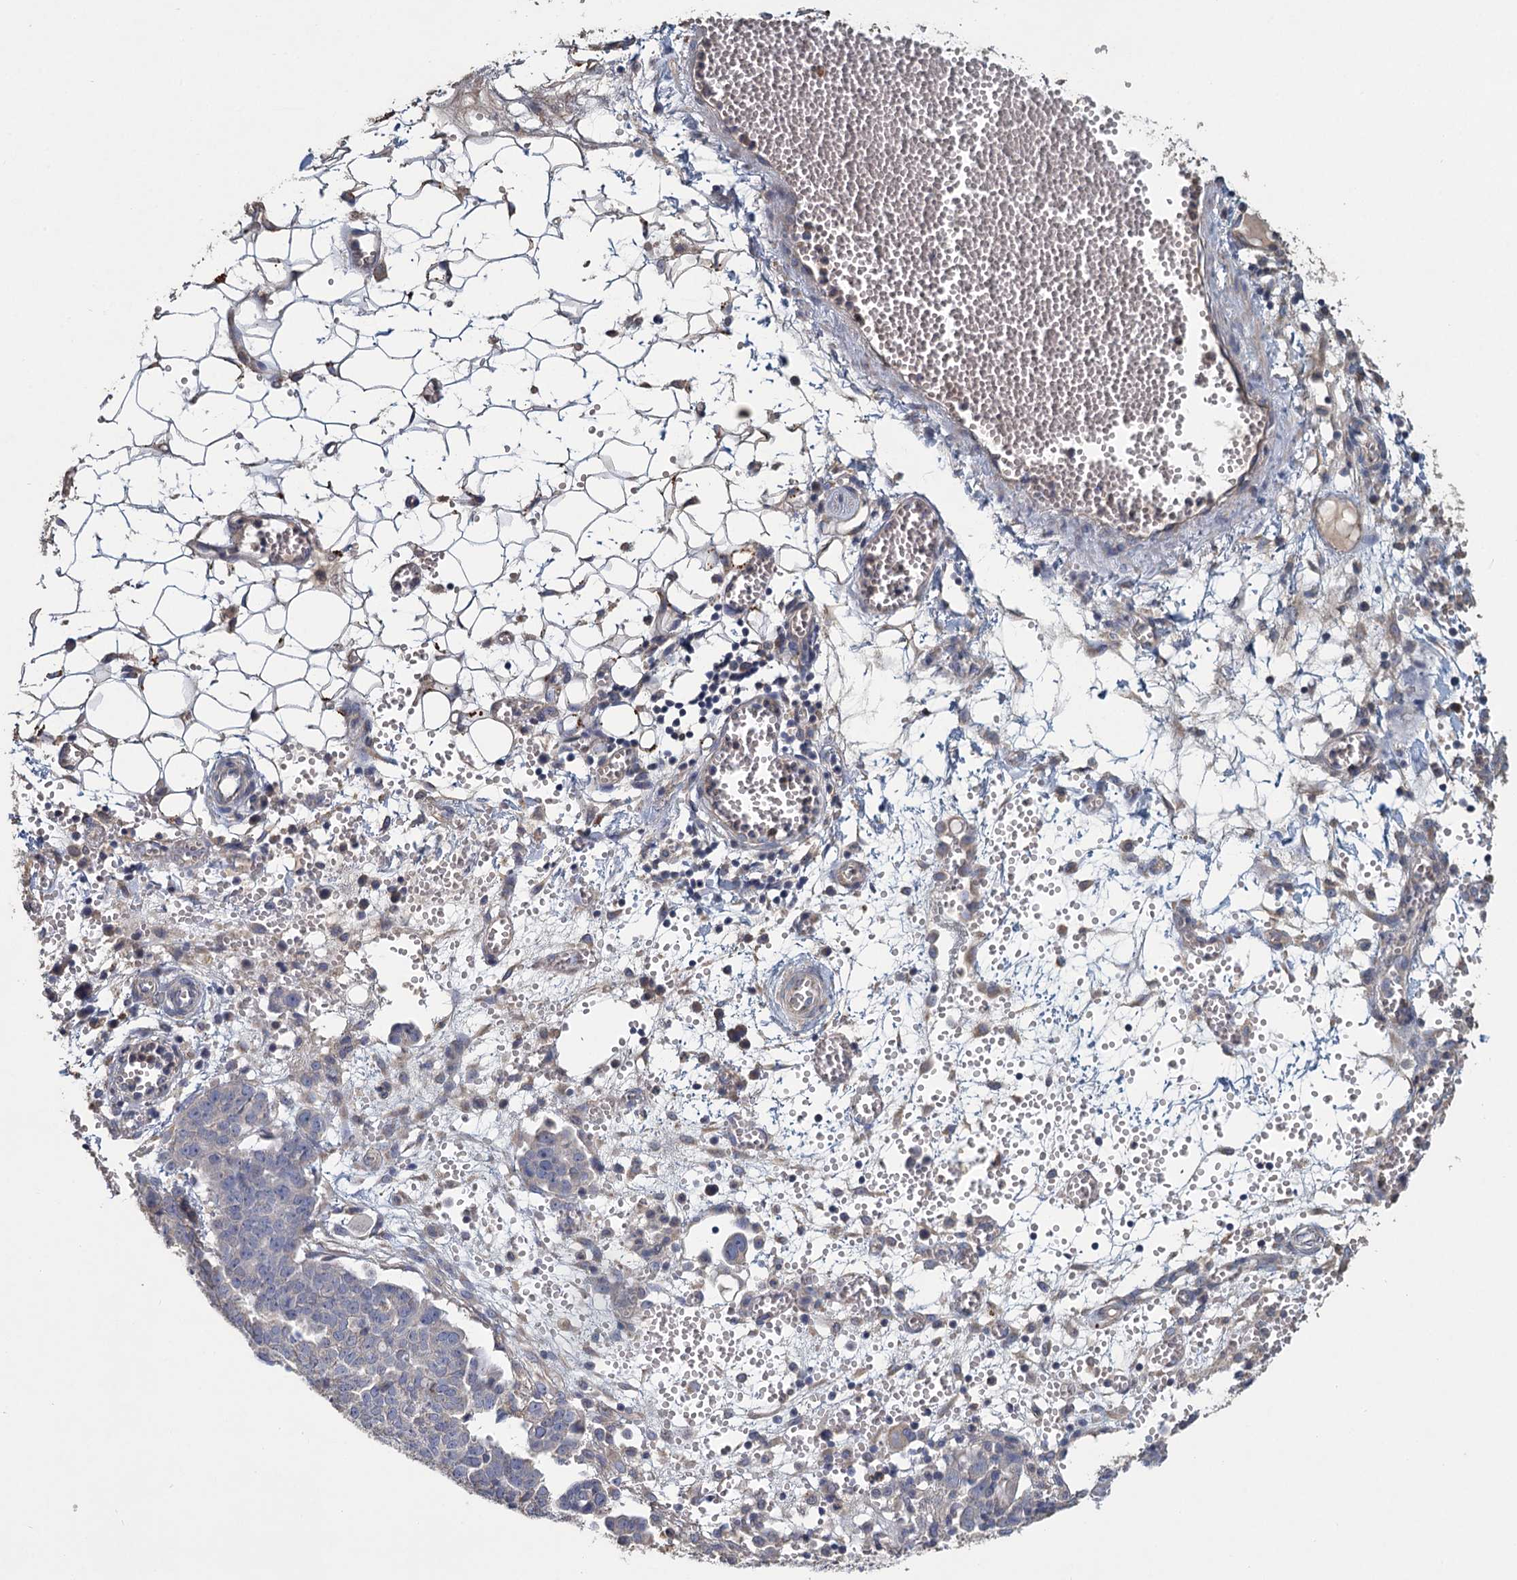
{"staining": {"intensity": "negative", "quantity": "none", "location": "none"}, "tissue": "ovarian cancer", "cell_type": "Tumor cells", "image_type": "cancer", "snomed": [{"axis": "morphology", "description": "Cystadenocarcinoma, serous, NOS"}, {"axis": "topography", "description": "Soft tissue"}, {"axis": "topography", "description": "Ovary"}], "caption": "There is no significant staining in tumor cells of ovarian cancer (serous cystadenocarcinoma).", "gene": "HES2", "patient": {"sex": "female", "age": 57}}